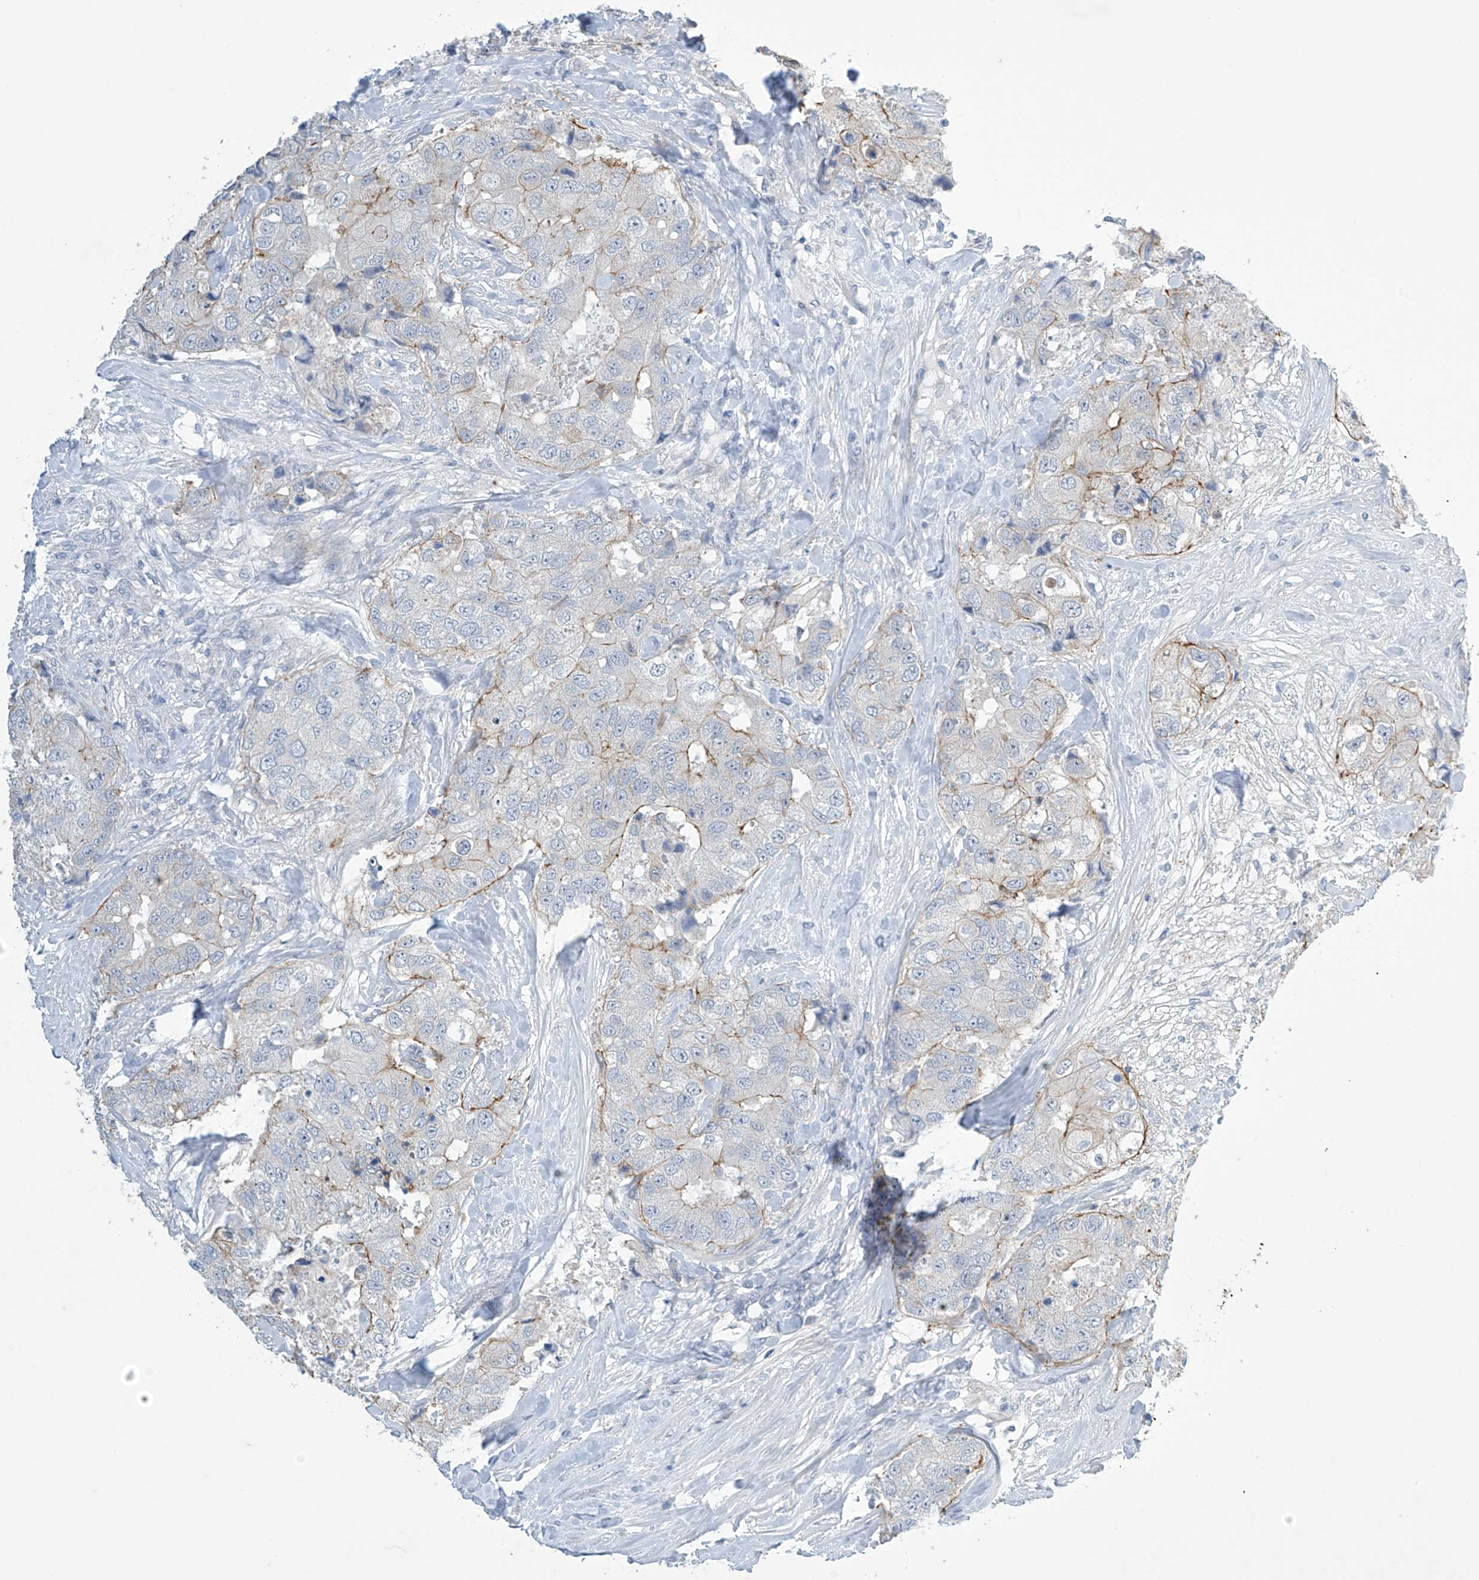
{"staining": {"intensity": "moderate", "quantity": "<25%", "location": "cytoplasmic/membranous"}, "tissue": "breast cancer", "cell_type": "Tumor cells", "image_type": "cancer", "snomed": [{"axis": "morphology", "description": "Duct carcinoma"}, {"axis": "topography", "description": "Breast"}], "caption": "Immunohistochemical staining of breast invasive ductal carcinoma reveals low levels of moderate cytoplasmic/membranous protein positivity in approximately <25% of tumor cells.", "gene": "SLC35A5", "patient": {"sex": "female", "age": 62}}